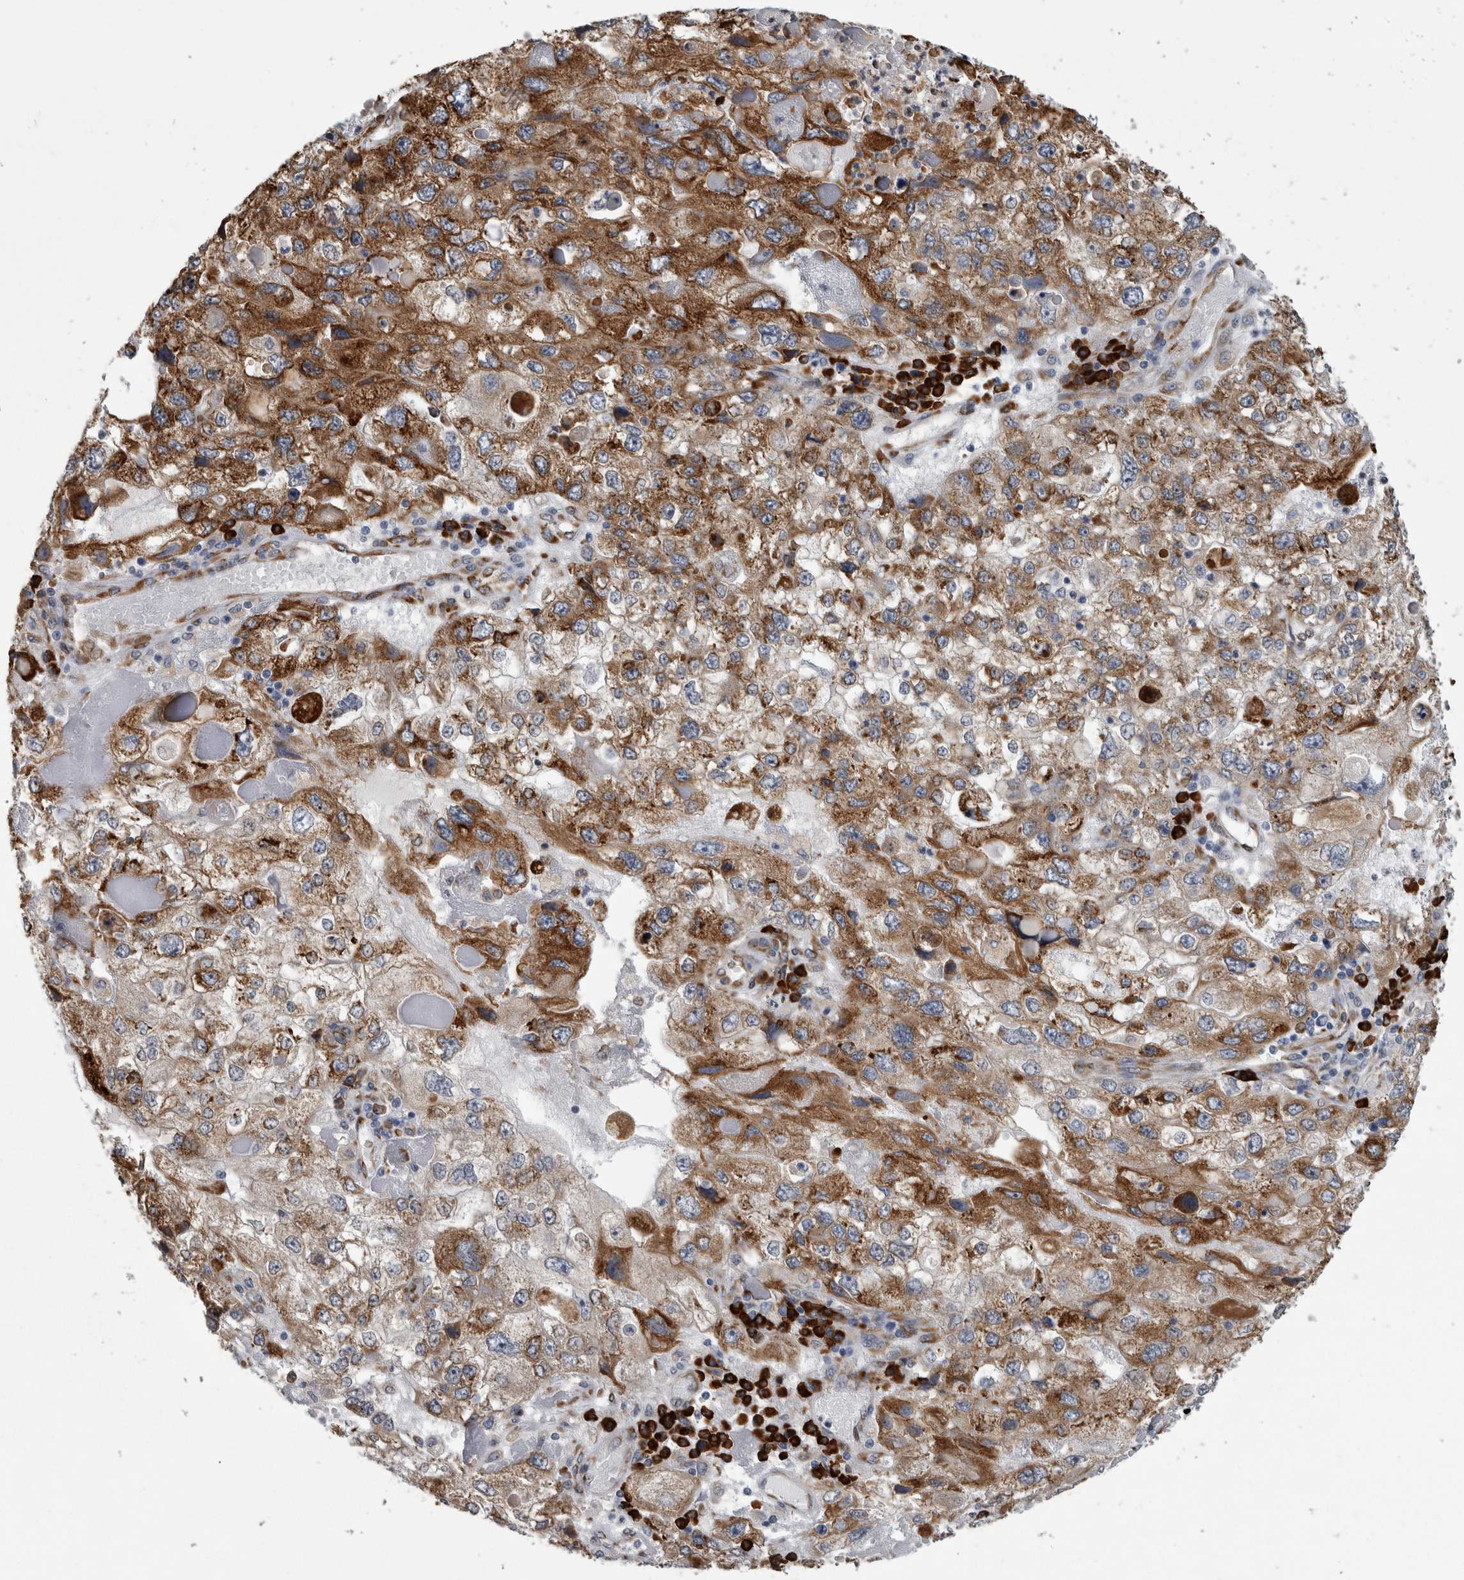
{"staining": {"intensity": "strong", "quantity": ">75%", "location": "cytoplasmic/membranous"}, "tissue": "endometrial cancer", "cell_type": "Tumor cells", "image_type": "cancer", "snomed": [{"axis": "morphology", "description": "Adenocarcinoma, NOS"}, {"axis": "topography", "description": "Endometrium"}], "caption": "The image reveals staining of adenocarcinoma (endometrial), revealing strong cytoplasmic/membranous protein expression (brown color) within tumor cells. The protein of interest is stained brown, and the nuclei are stained in blue (DAB IHC with brightfield microscopy, high magnification).", "gene": "FHIP2B", "patient": {"sex": "female", "age": 49}}